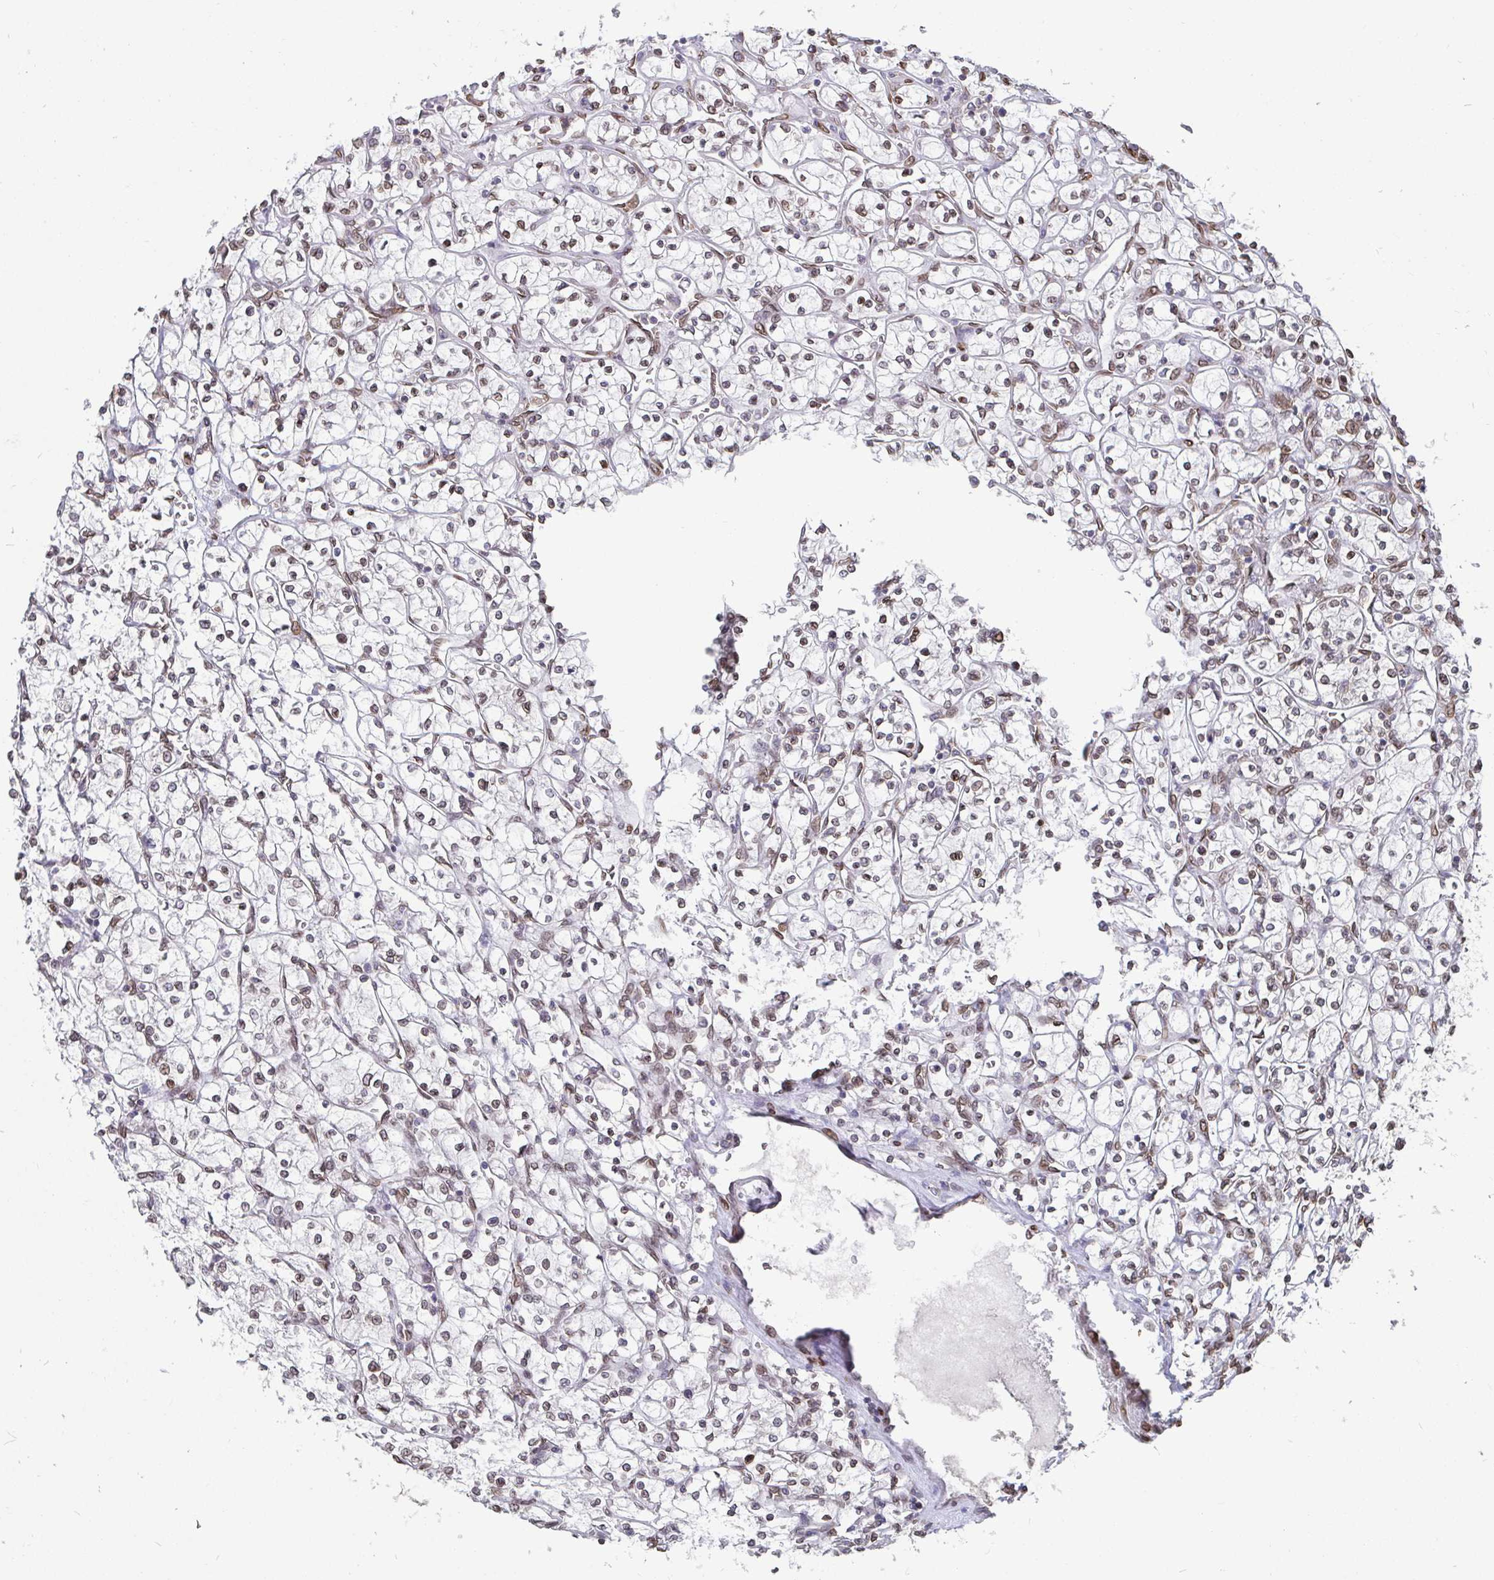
{"staining": {"intensity": "weak", "quantity": ">75%", "location": "nuclear"}, "tissue": "renal cancer", "cell_type": "Tumor cells", "image_type": "cancer", "snomed": [{"axis": "morphology", "description": "Adenocarcinoma, NOS"}, {"axis": "topography", "description": "Kidney"}], "caption": "About >75% of tumor cells in human renal cancer reveal weak nuclear protein expression as visualized by brown immunohistochemical staining.", "gene": "EMD", "patient": {"sex": "female", "age": 64}}